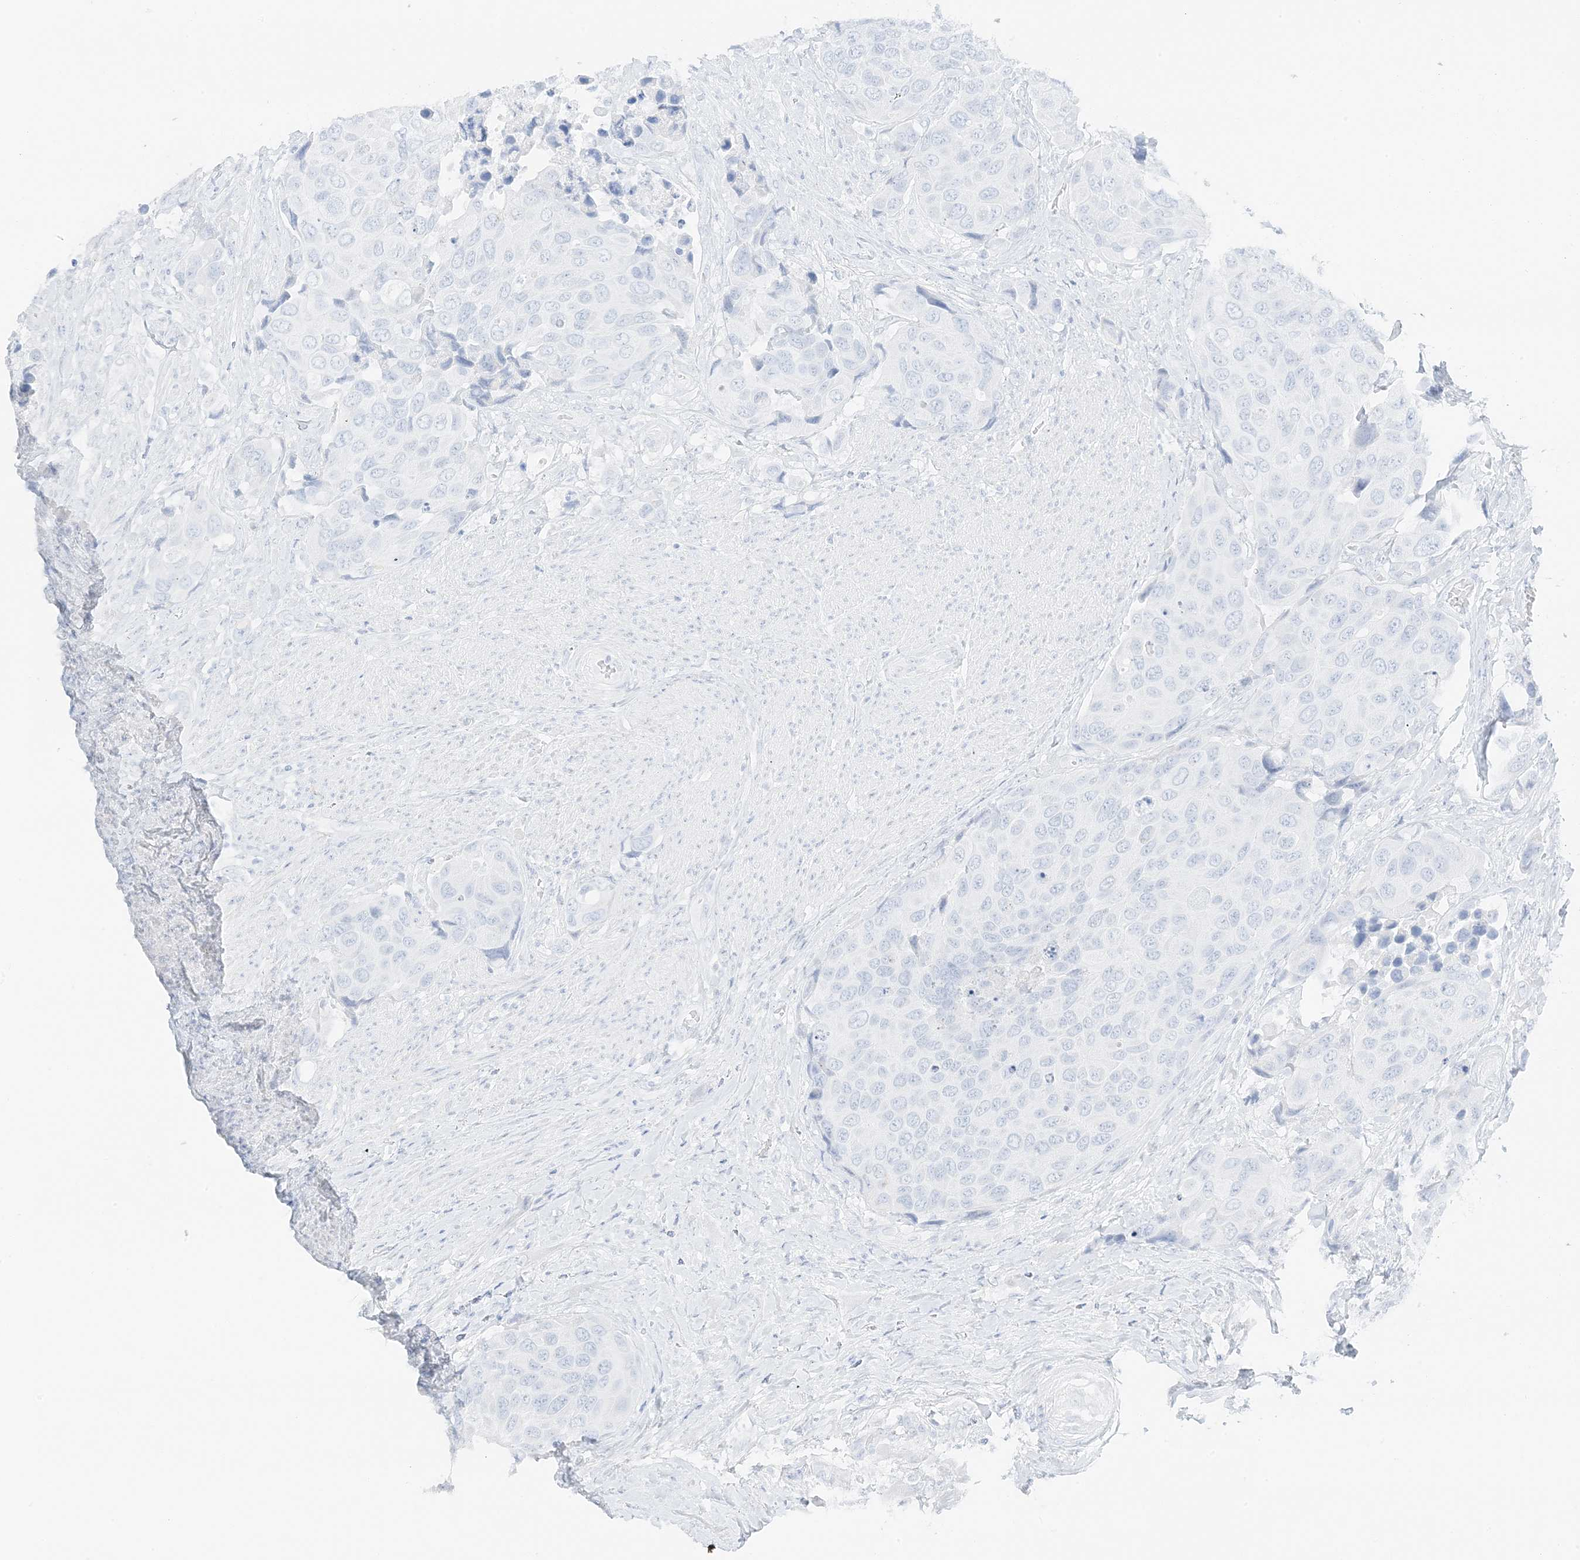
{"staining": {"intensity": "negative", "quantity": "none", "location": "none"}, "tissue": "urothelial cancer", "cell_type": "Tumor cells", "image_type": "cancer", "snomed": [{"axis": "morphology", "description": "Urothelial carcinoma, High grade"}, {"axis": "topography", "description": "Urinary bladder"}], "caption": "Immunohistochemical staining of urothelial cancer demonstrates no significant staining in tumor cells.", "gene": "SLC22A13", "patient": {"sex": "male", "age": 74}}